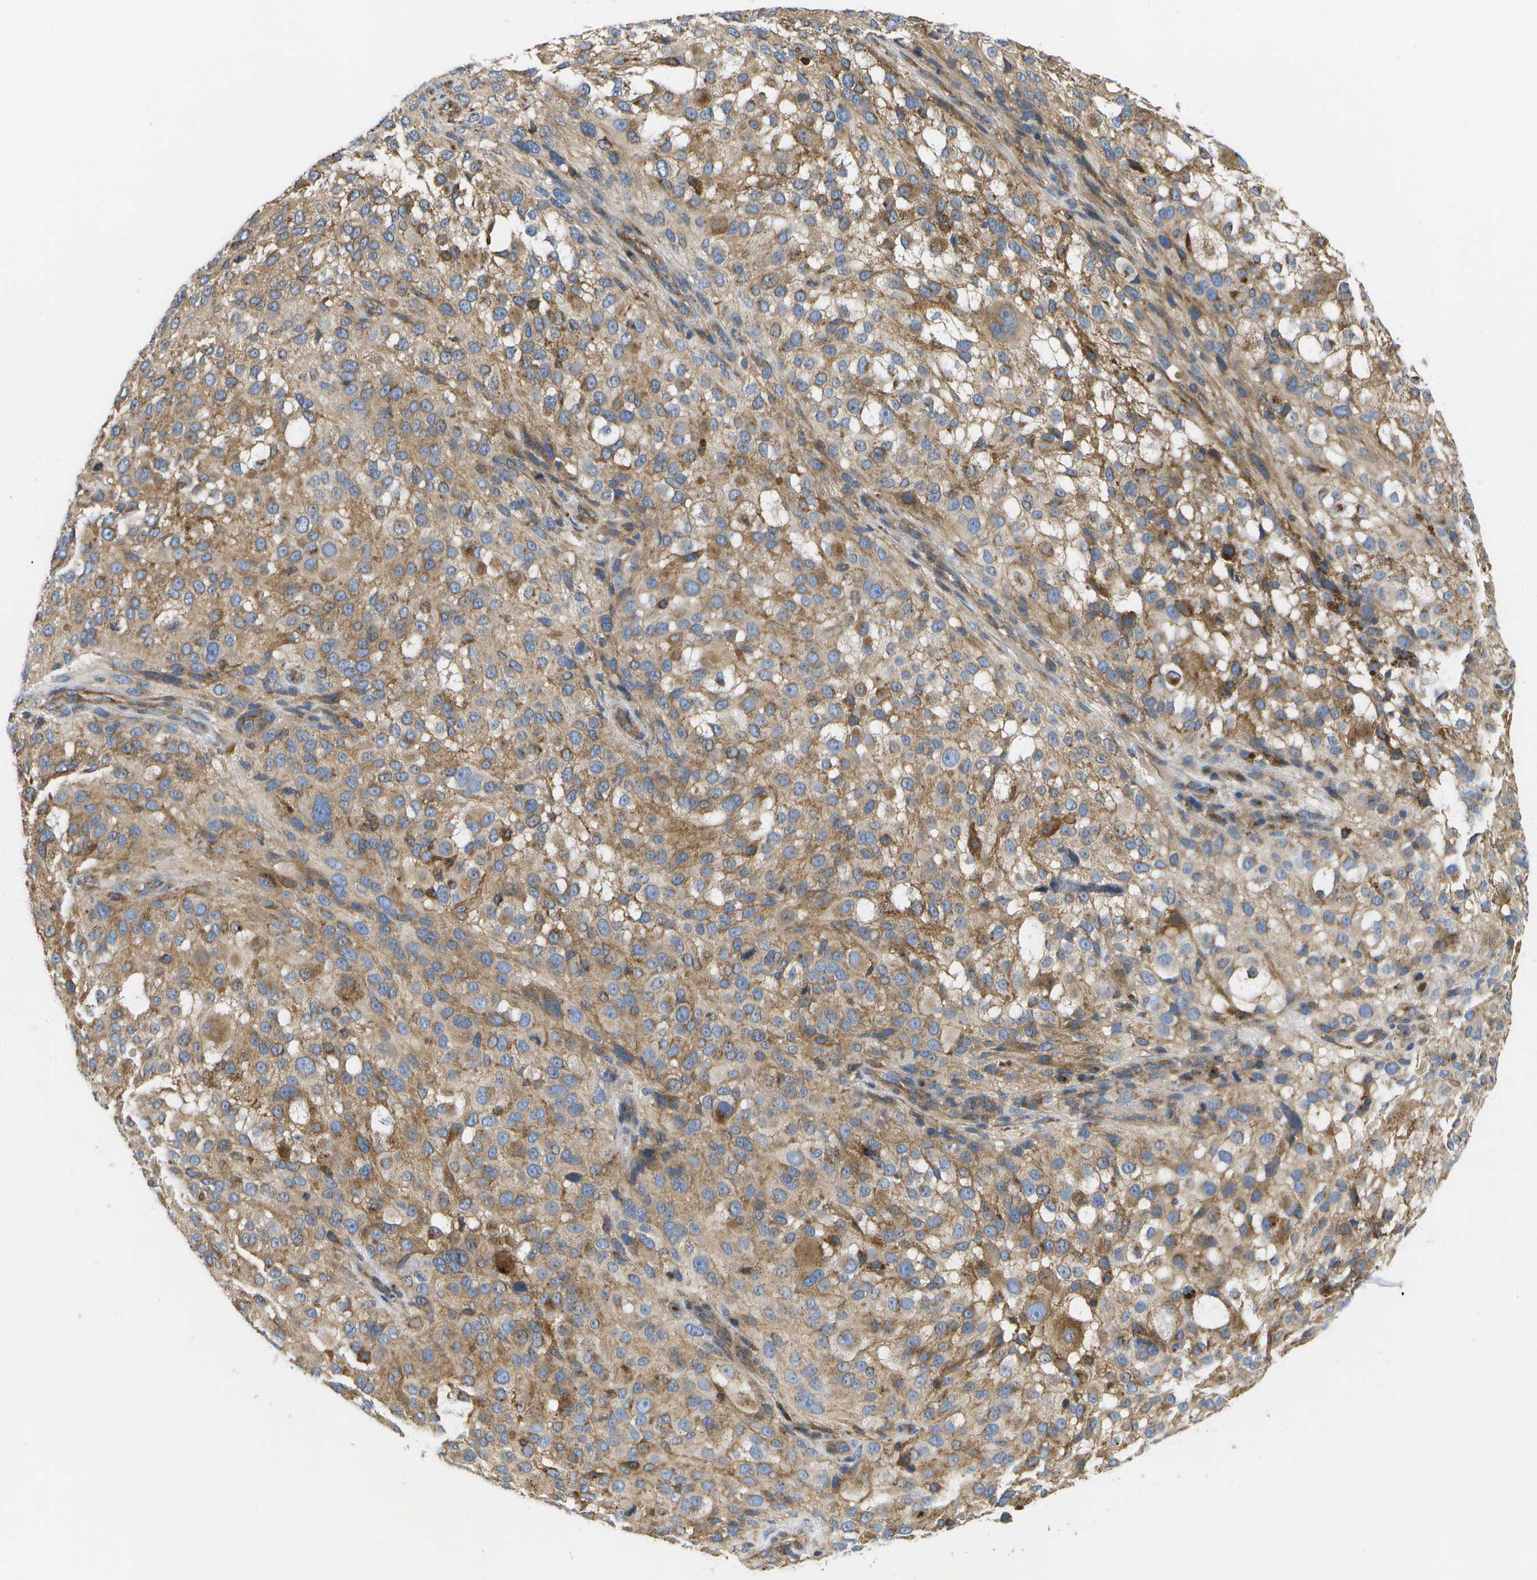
{"staining": {"intensity": "moderate", "quantity": ">75%", "location": "cytoplasmic/membranous"}, "tissue": "melanoma", "cell_type": "Tumor cells", "image_type": "cancer", "snomed": [{"axis": "morphology", "description": "Necrosis, NOS"}, {"axis": "morphology", "description": "Malignant melanoma, NOS"}, {"axis": "topography", "description": "Skin"}], "caption": "Protein expression analysis of human melanoma reveals moderate cytoplasmic/membranous staining in about >75% of tumor cells. Immunohistochemistry stains the protein in brown and the nuclei are stained blue.", "gene": "BST2", "patient": {"sex": "female", "age": 87}}